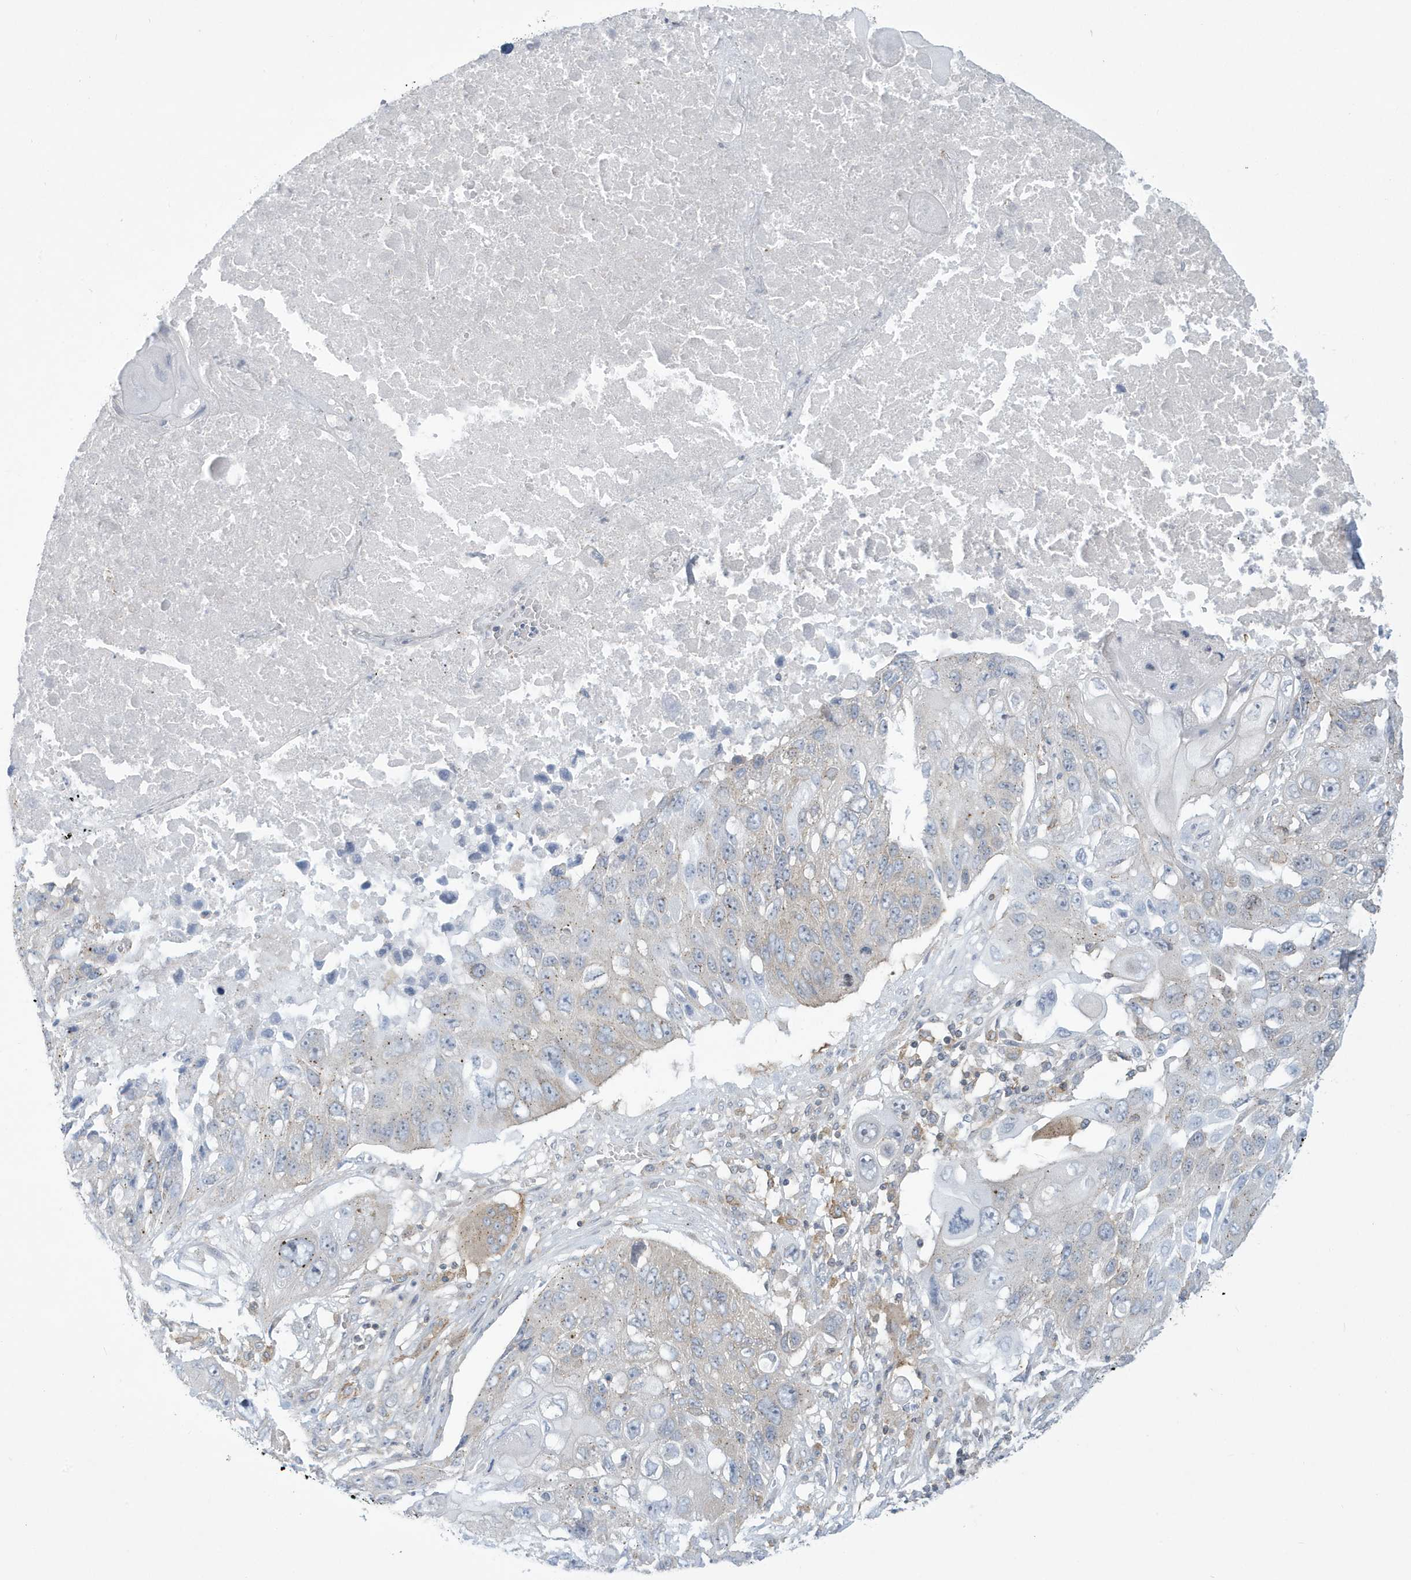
{"staining": {"intensity": "negative", "quantity": "none", "location": "none"}, "tissue": "lung cancer", "cell_type": "Tumor cells", "image_type": "cancer", "snomed": [{"axis": "morphology", "description": "Squamous cell carcinoma, NOS"}, {"axis": "topography", "description": "Lung"}], "caption": "Tumor cells are negative for brown protein staining in lung squamous cell carcinoma. (DAB (3,3'-diaminobenzidine) immunohistochemistry with hematoxylin counter stain).", "gene": "SLAMF9", "patient": {"sex": "male", "age": 61}}